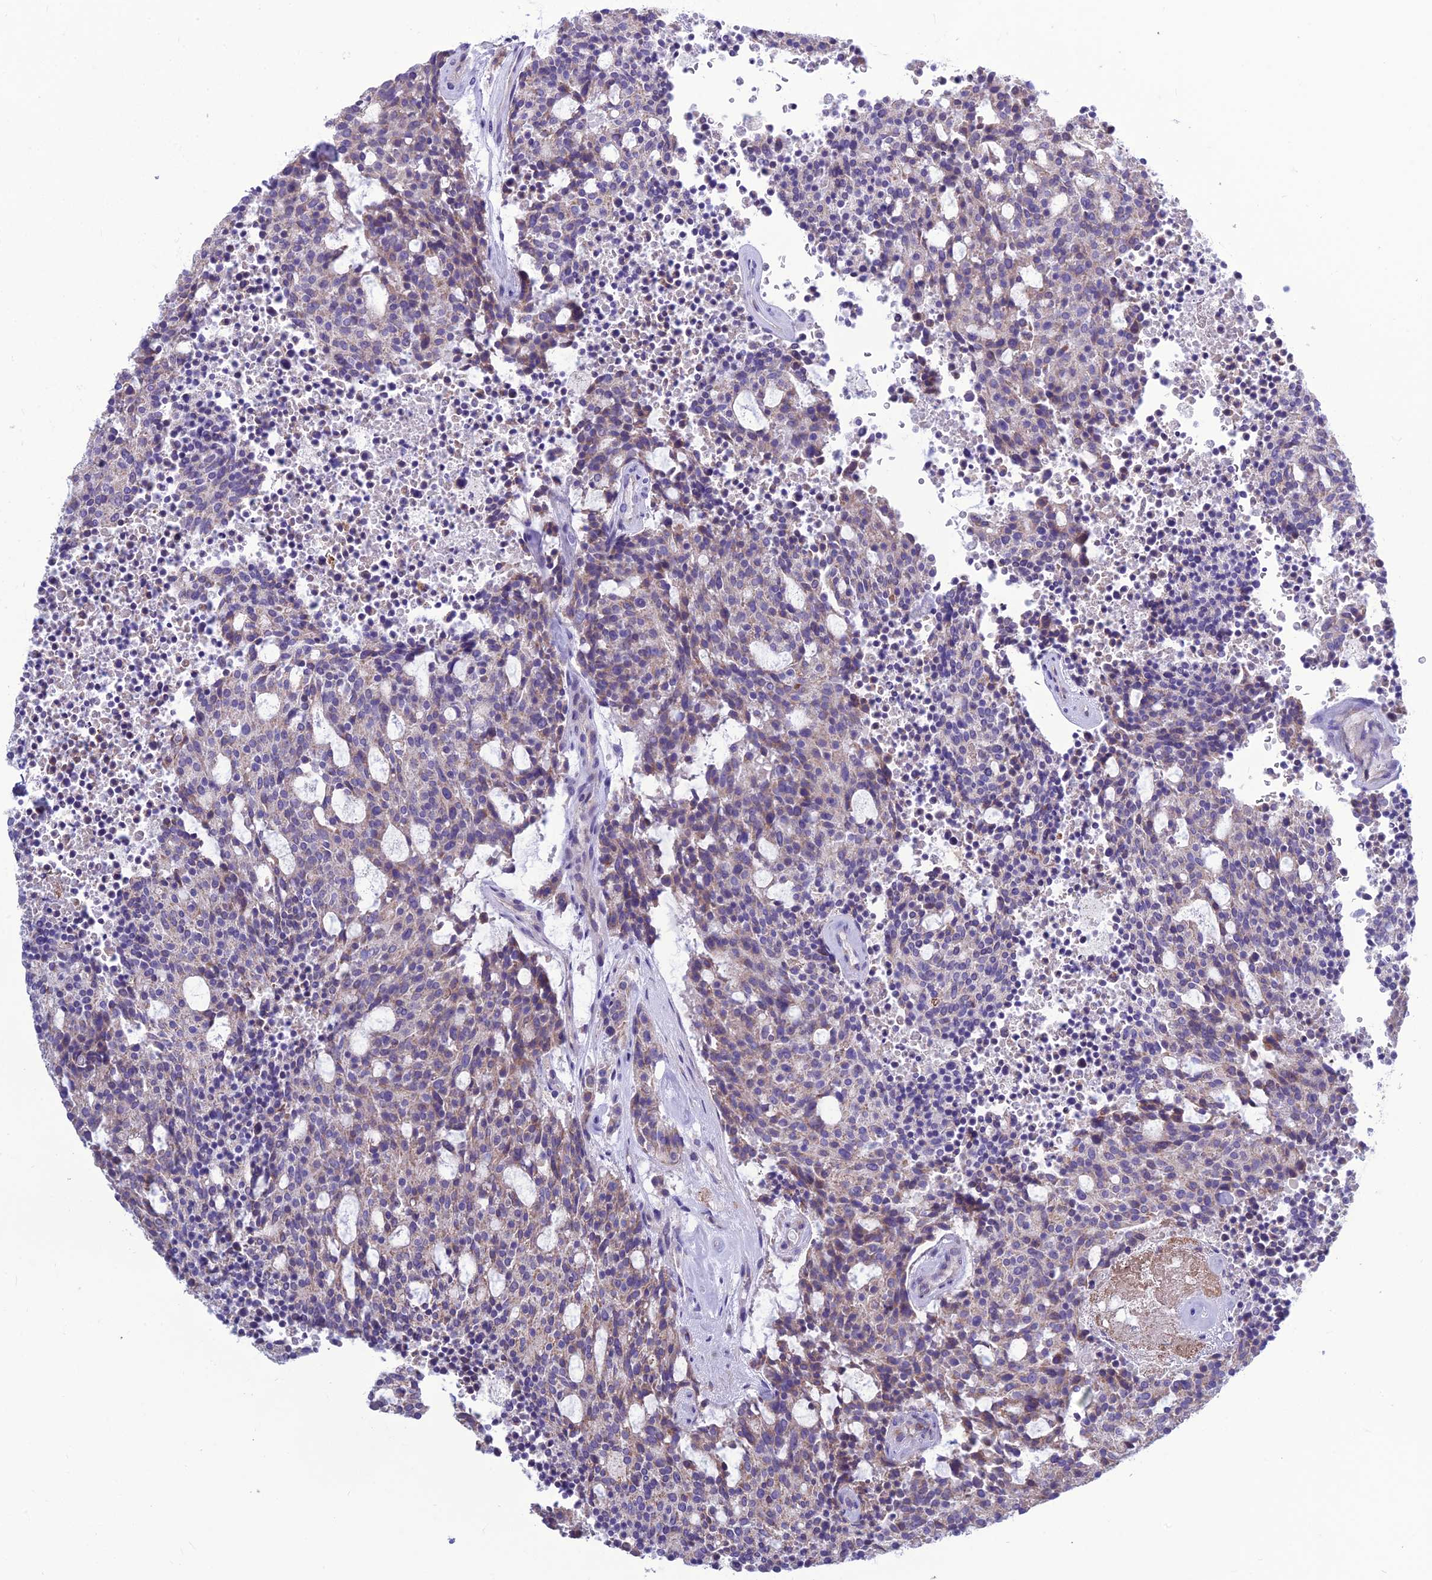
{"staining": {"intensity": "weak", "quantity": "25%-75%", "location": "cytoplasmic/membranous"}, "tissue": "carcinoid", "cell_type": "Tumor cells", "image_type": "cancer", "snomed": [{"axis": "morphology", "description": "Carcinoid, malignant, NOS"}, {"axis": "topography", "description": "Pancreas"}], "caption": "A high-resolution image shows IHC staining of malignant carcinoid, which demonstrates weak cytoplasmic/membranous positivity in approximately 25%-75% of tumor cells.", "gene": "BHMT2", "patient": {"sex": "female", "age": 54}}